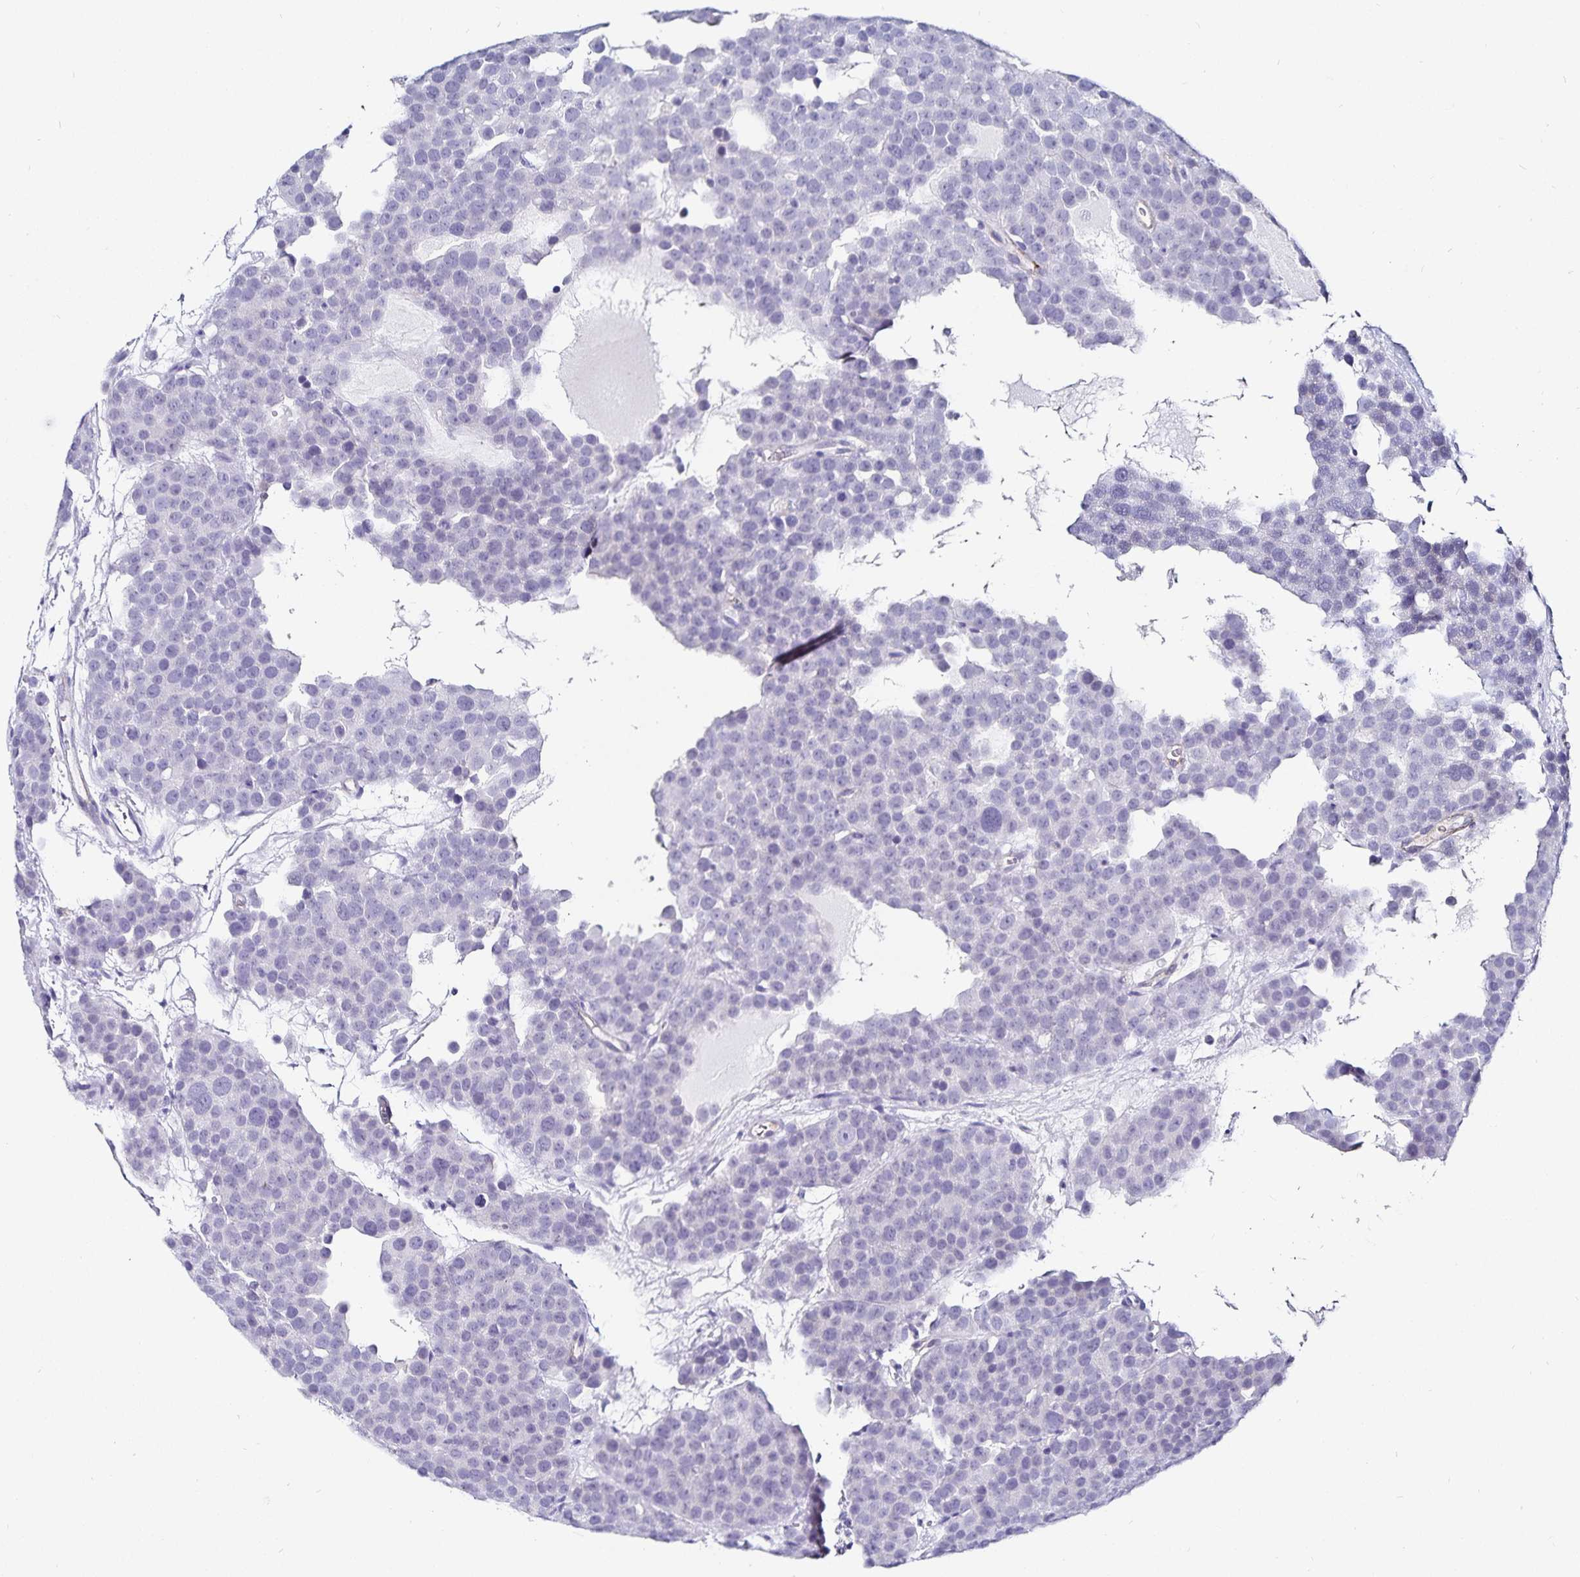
{"staining": {"intensity": "negative", "quantity": "none", "location": "none"}, "tissue": "testis cancer", "cell_type": "Tumor cells", "image_type": "cancer", "snomed": [{"axis": "morphology", "description": "Seminoma, NOS"}, {"axis": "topography", "description": "Testis"}], "caption": "High magnification brightfield microscopy of testis cancer stained with DAB (3,3'-diaminobenzidine) (brown) and counterstained with hematoxylin (blue): tumor cells show no significant positivity. (DAB (3,3'-diaminobenzidine) IHC visualized using brightfield microscopy, high magnification).", "gene": "TSPAN7", "patient": {"sex": "male", "age": 71}}